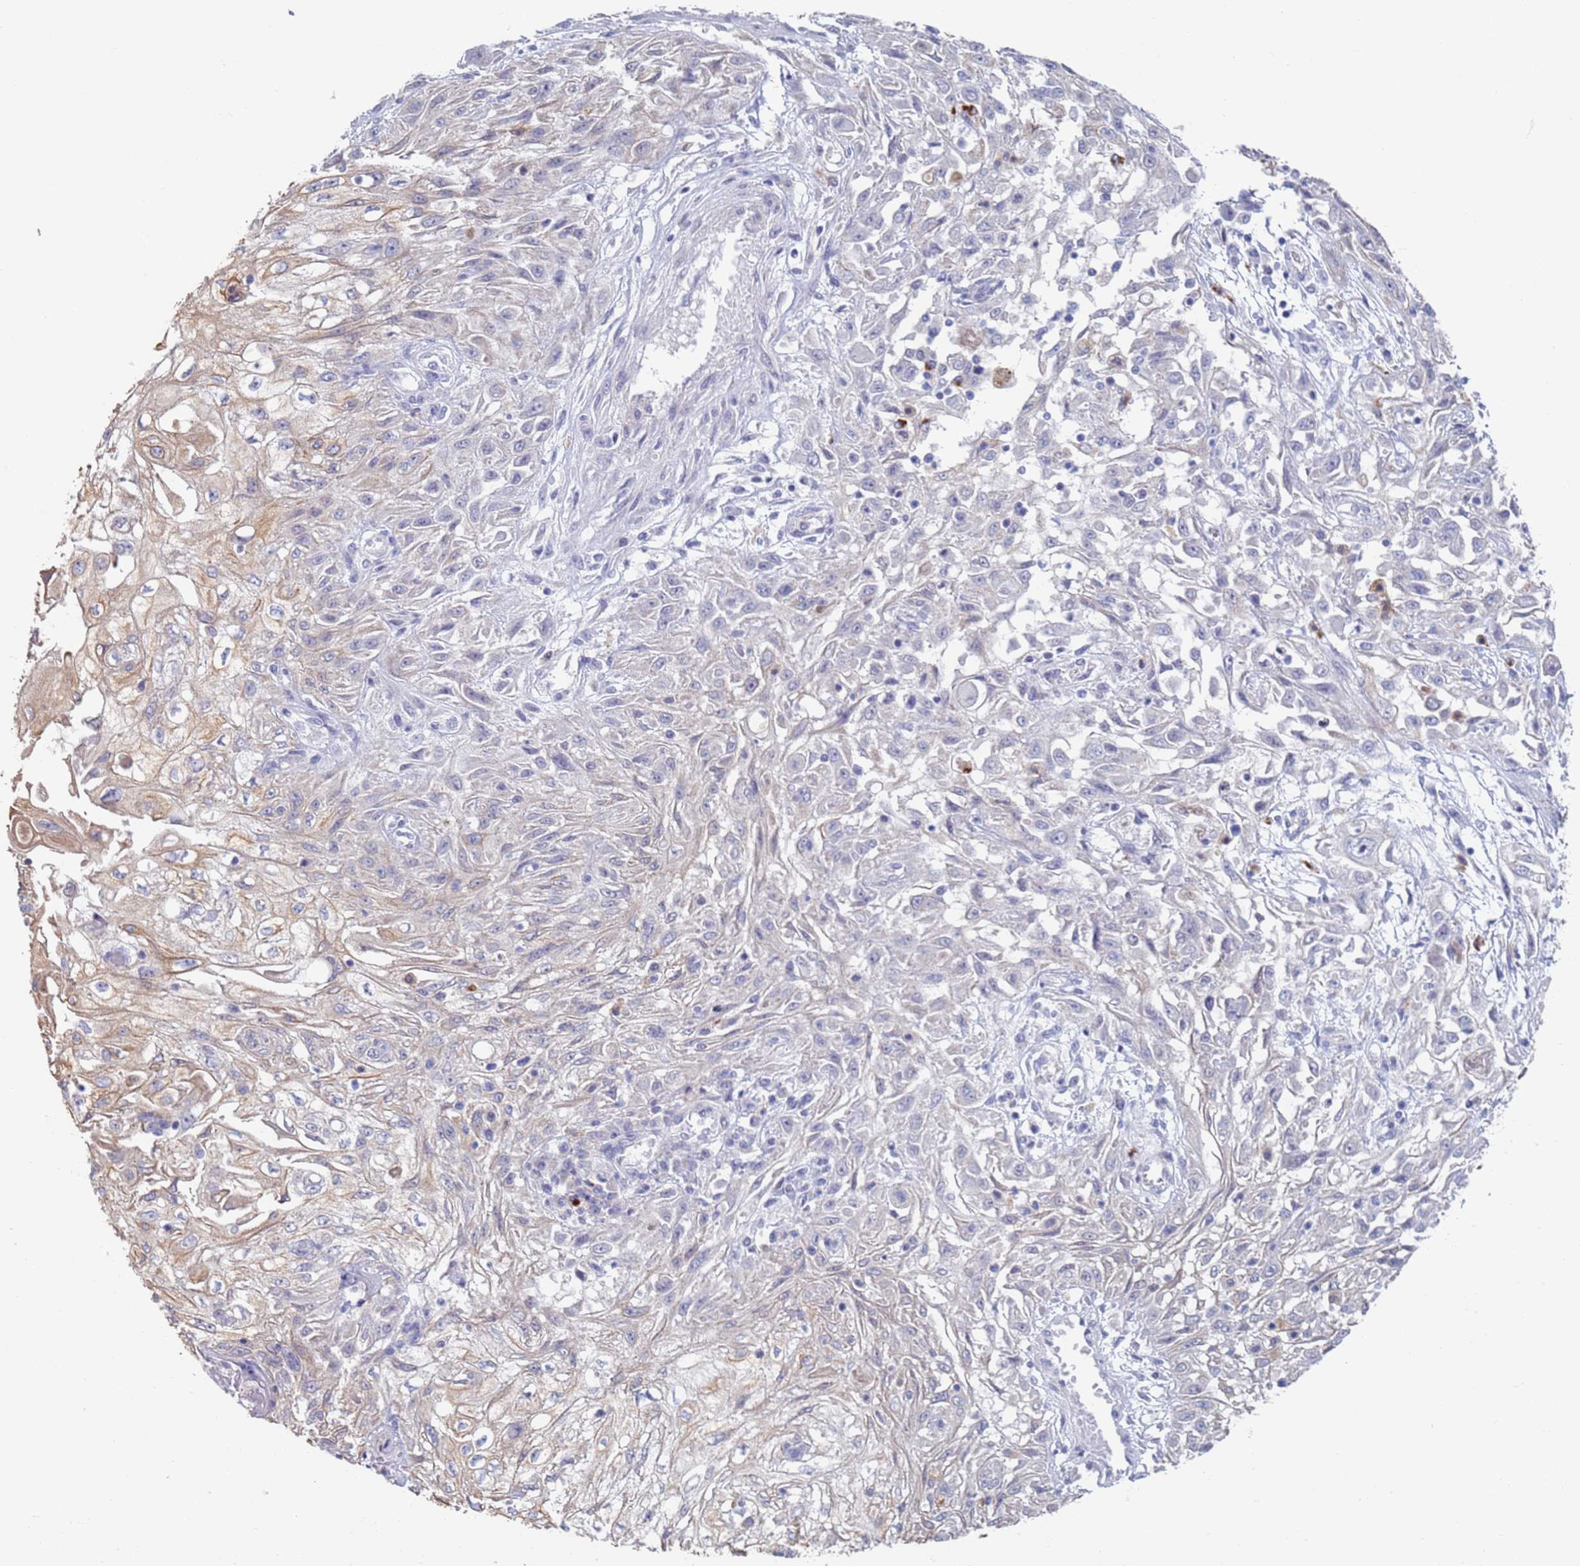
{"staining": {"intensity": "negative", "quantity": "none", "location": "none"}, "tissue": "skin cancer", "cell_type": "Tumor cells", "image_type": "cancer", "snomed": [{"axis": "morphology", "description": "Squamous cell carcinoma, NOS"}, {"axis": "morphology", "description": "Squamous cell carcinoma, metastatic, NOS"}, {"axis": "topography", "description": "Skin"}, {"axis": "topography", "description": "Lymph node"}], "caption": "Photomicrograph shows no protein staining in tumor cells of metastatic squamous cell carcinoma (skin) tissue.", "gene": "FUCA1", "patient": {"sex": "male", "age": 75}}